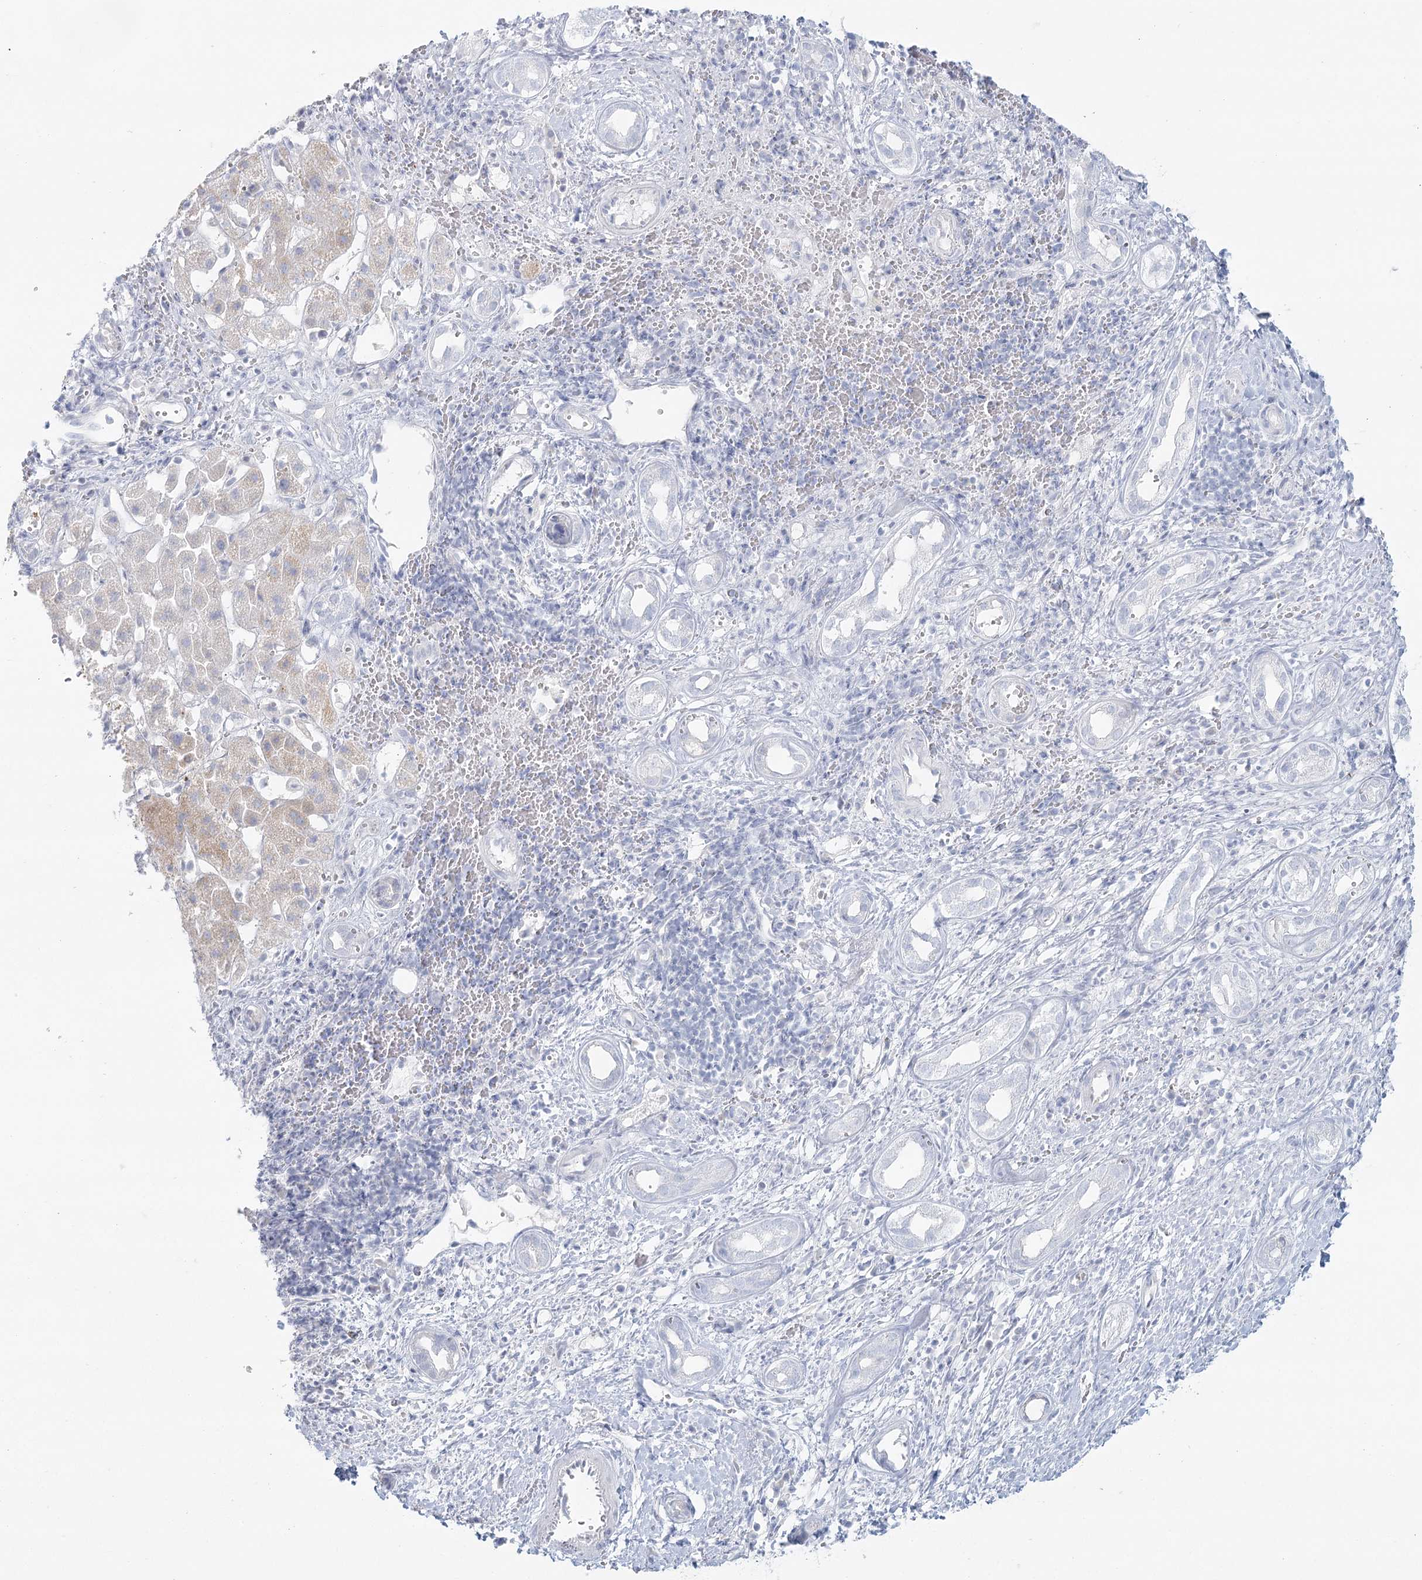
{"staining": {"intensity": "negative", "quantity": "none", "location": "none"}, "tissue": "liver cancer", "cell_type": "Tumor cells", "image_type": "cancer", "snomed": [{"axis": "morphology", "description": "Cholangiocarcinoma"}, {"axis": "topography", "description": "Liver"}], "caption": "Tumor cells are negative for protein expression in human liver cancer (cholangiocarcinoma).", "gene": "DMGDH", "patient": {"sex": "female", "age": 75}}